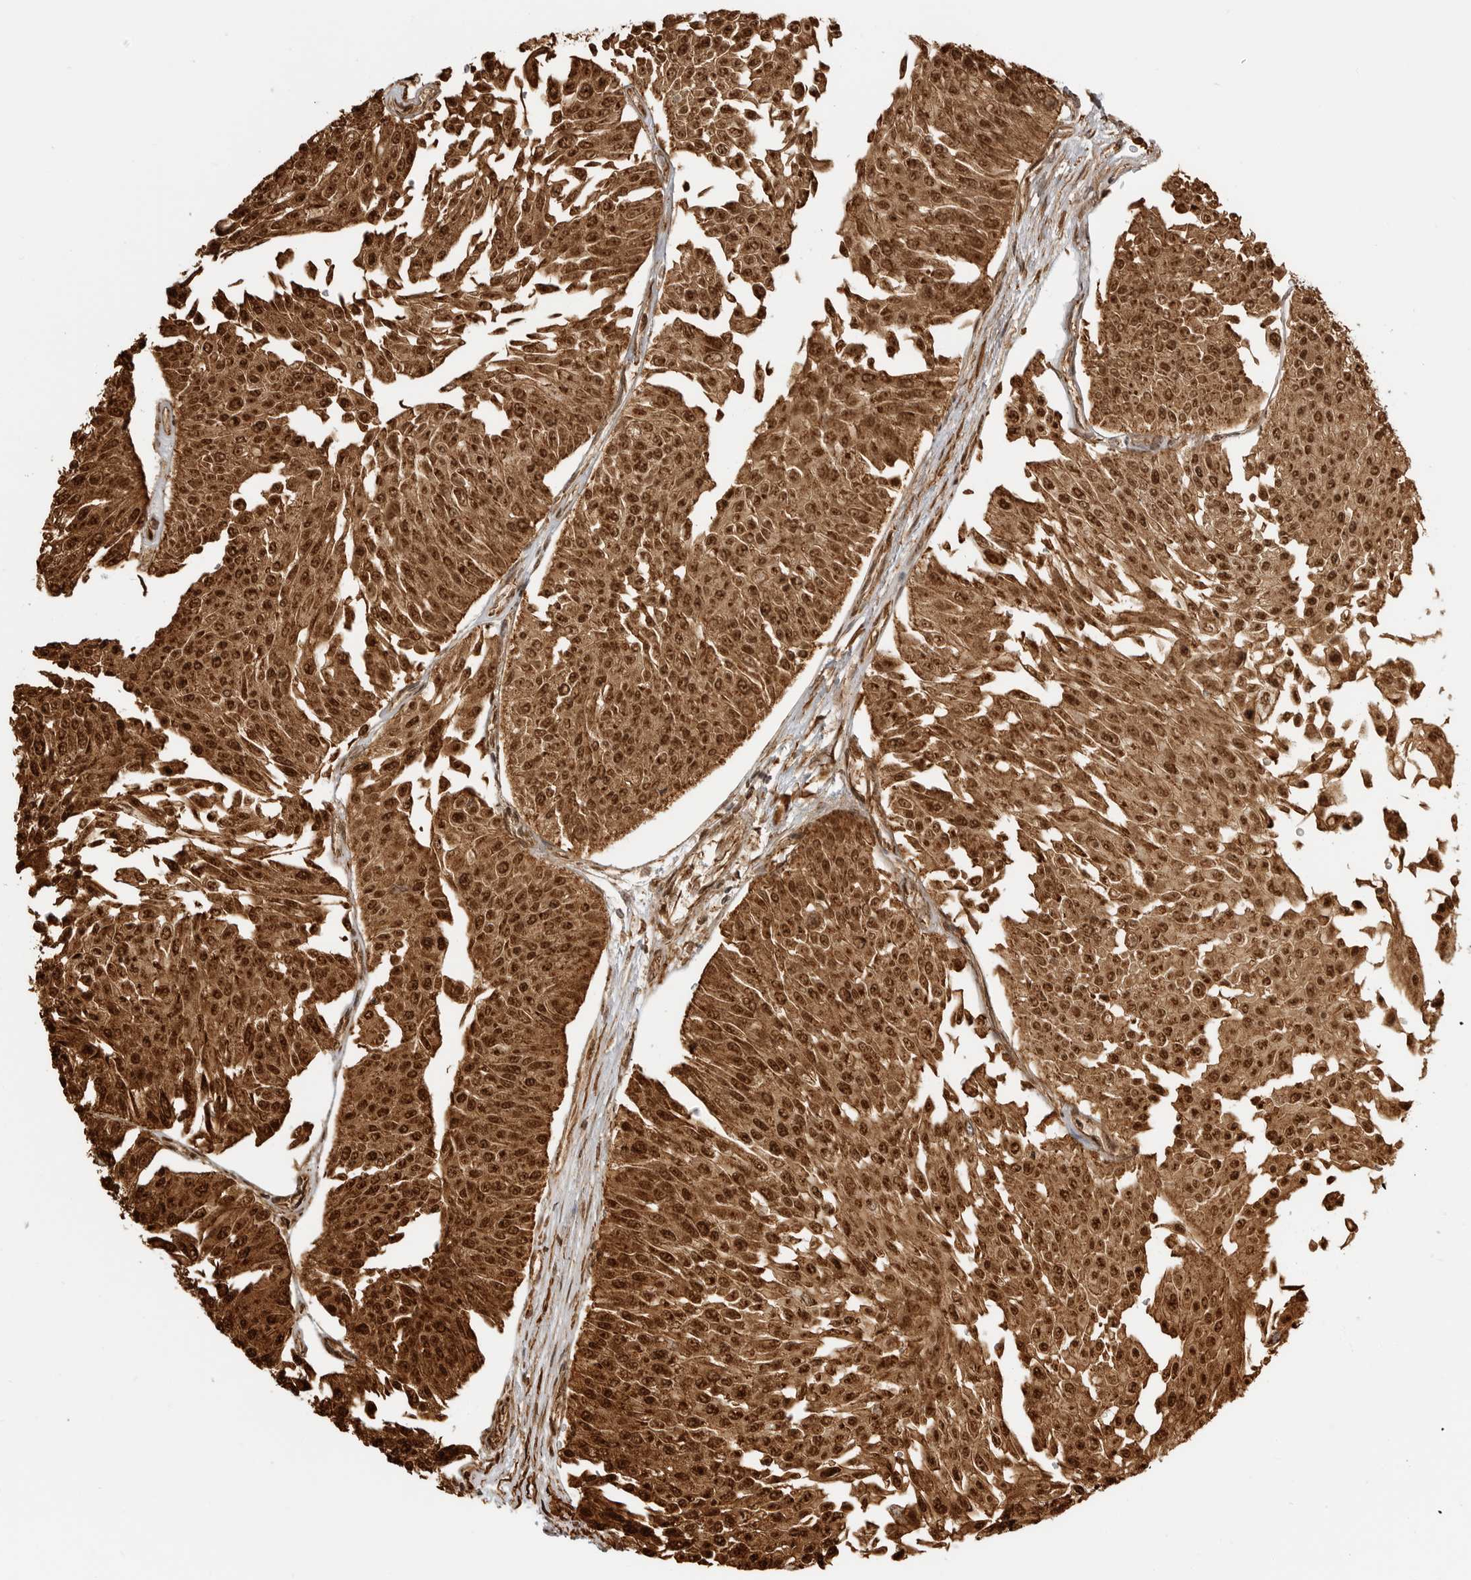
{"staining": {"intensity": "strong", "quantity": ">75%", "location": "cytoplasmic/membranous,nuclear"}, "tissue": "urothelial cancer", "cell_type": "Tumor cells", "image_type": "cancer", "snomed": [{"axis": "morphology", "description": "Urothelial carcinoma, Low grade"}, {"axis": "topography", "description": "Urinary bladder"}], "caption": "Strong cytoplasmic/membranous and nuclear positivity is present in about >75% of tumor cells in urothelial cancer.", "gene": "BMP2K", "patient": {"sex": "male", "age": 67}}